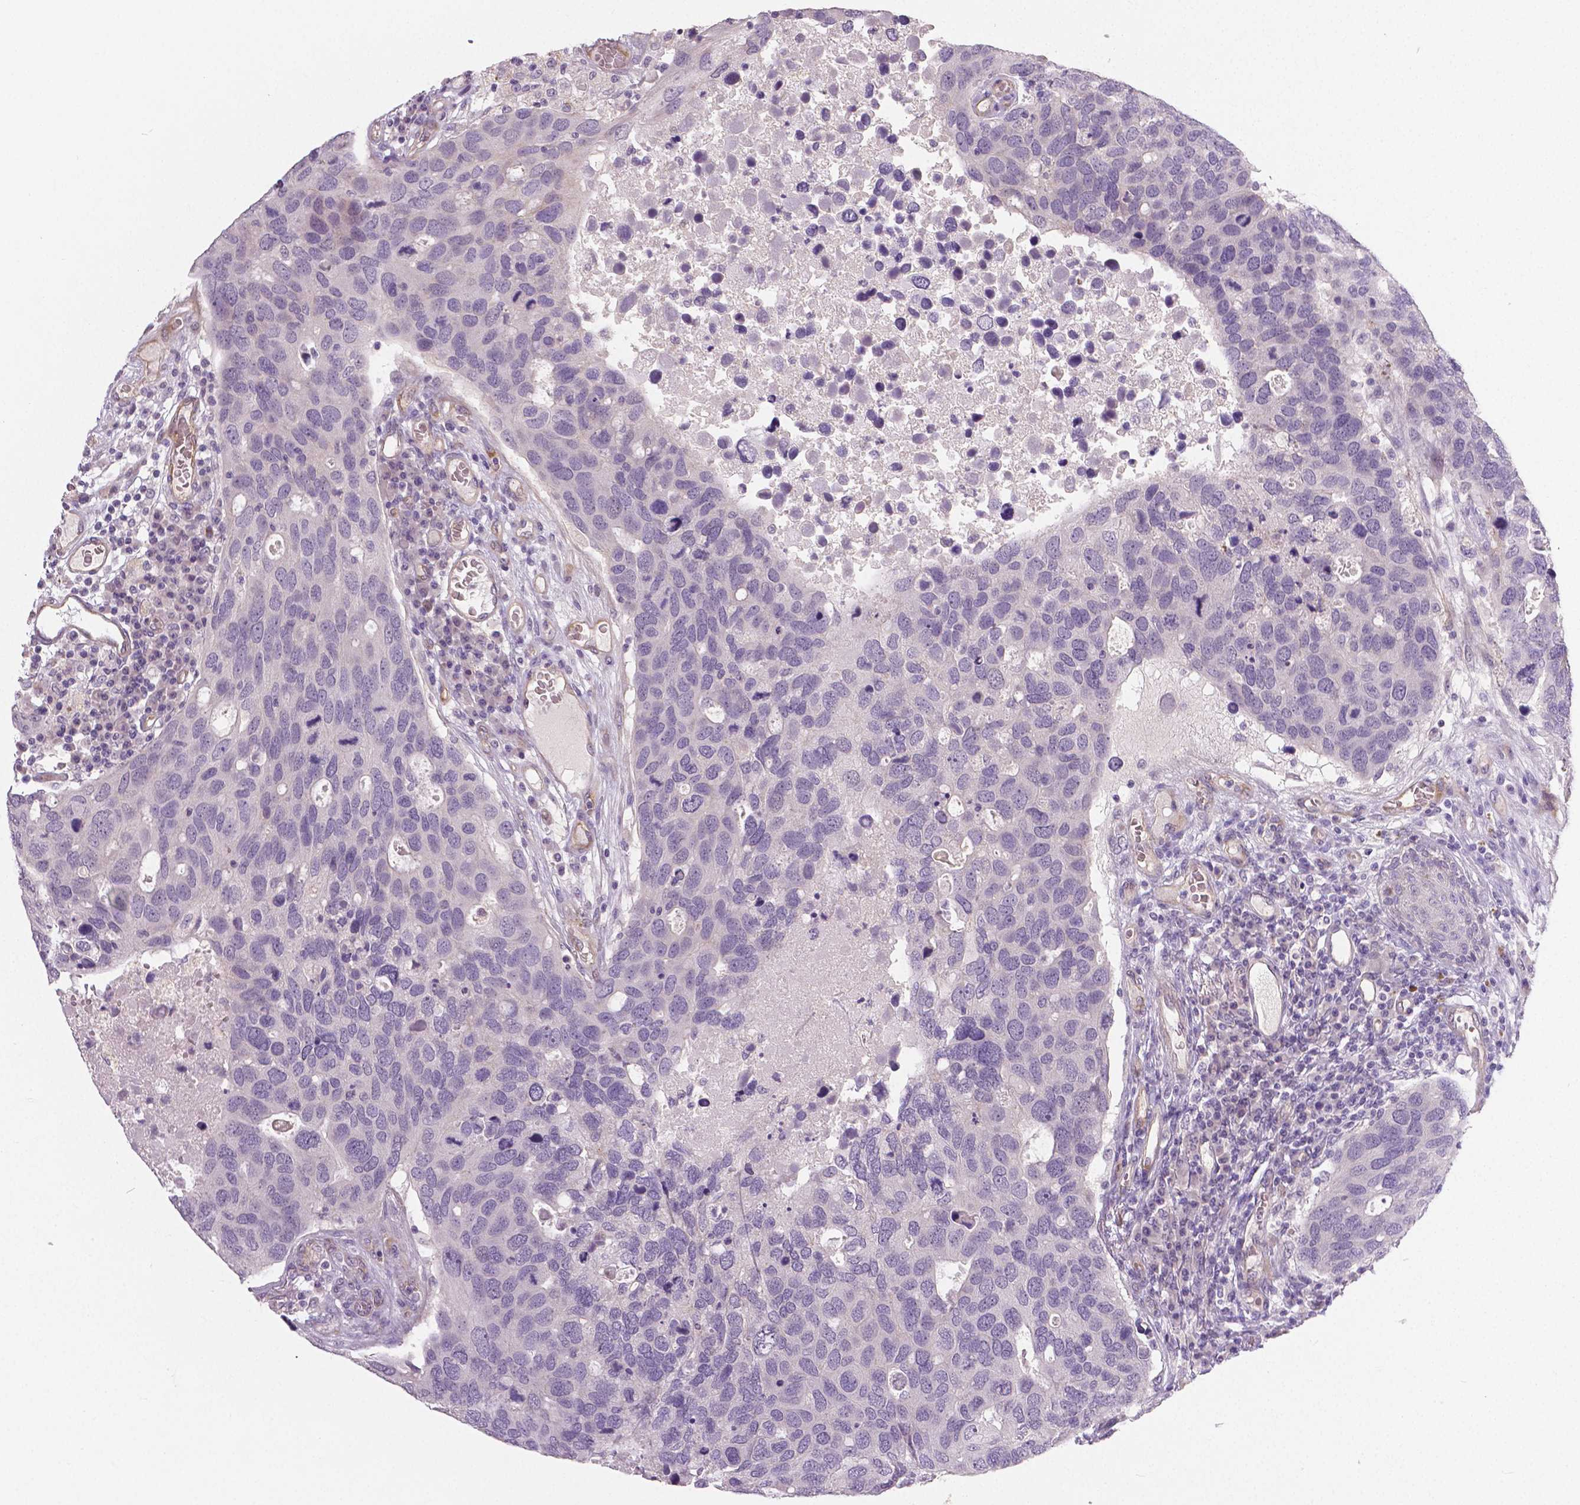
{"staining": {"intensity": "negative", "quantity": "none", "location": "none"}, "tissue": "breast cancer", "cell_type": "Tumor cells", "image_type": "cancer", "snomed": [{"axis": "morphology", "description": "Duct carcinoma"}, {"axis": "topography", "description": "Breast"}], "caption": "Human breast cancer (infiltrating ductal carcinoma) stained for a protein using immunohistochemistry (IHC) demonstrates no expression in tumor cells.", "gene": "FLT1", "patient": {"sex": "female", "age": 83}}